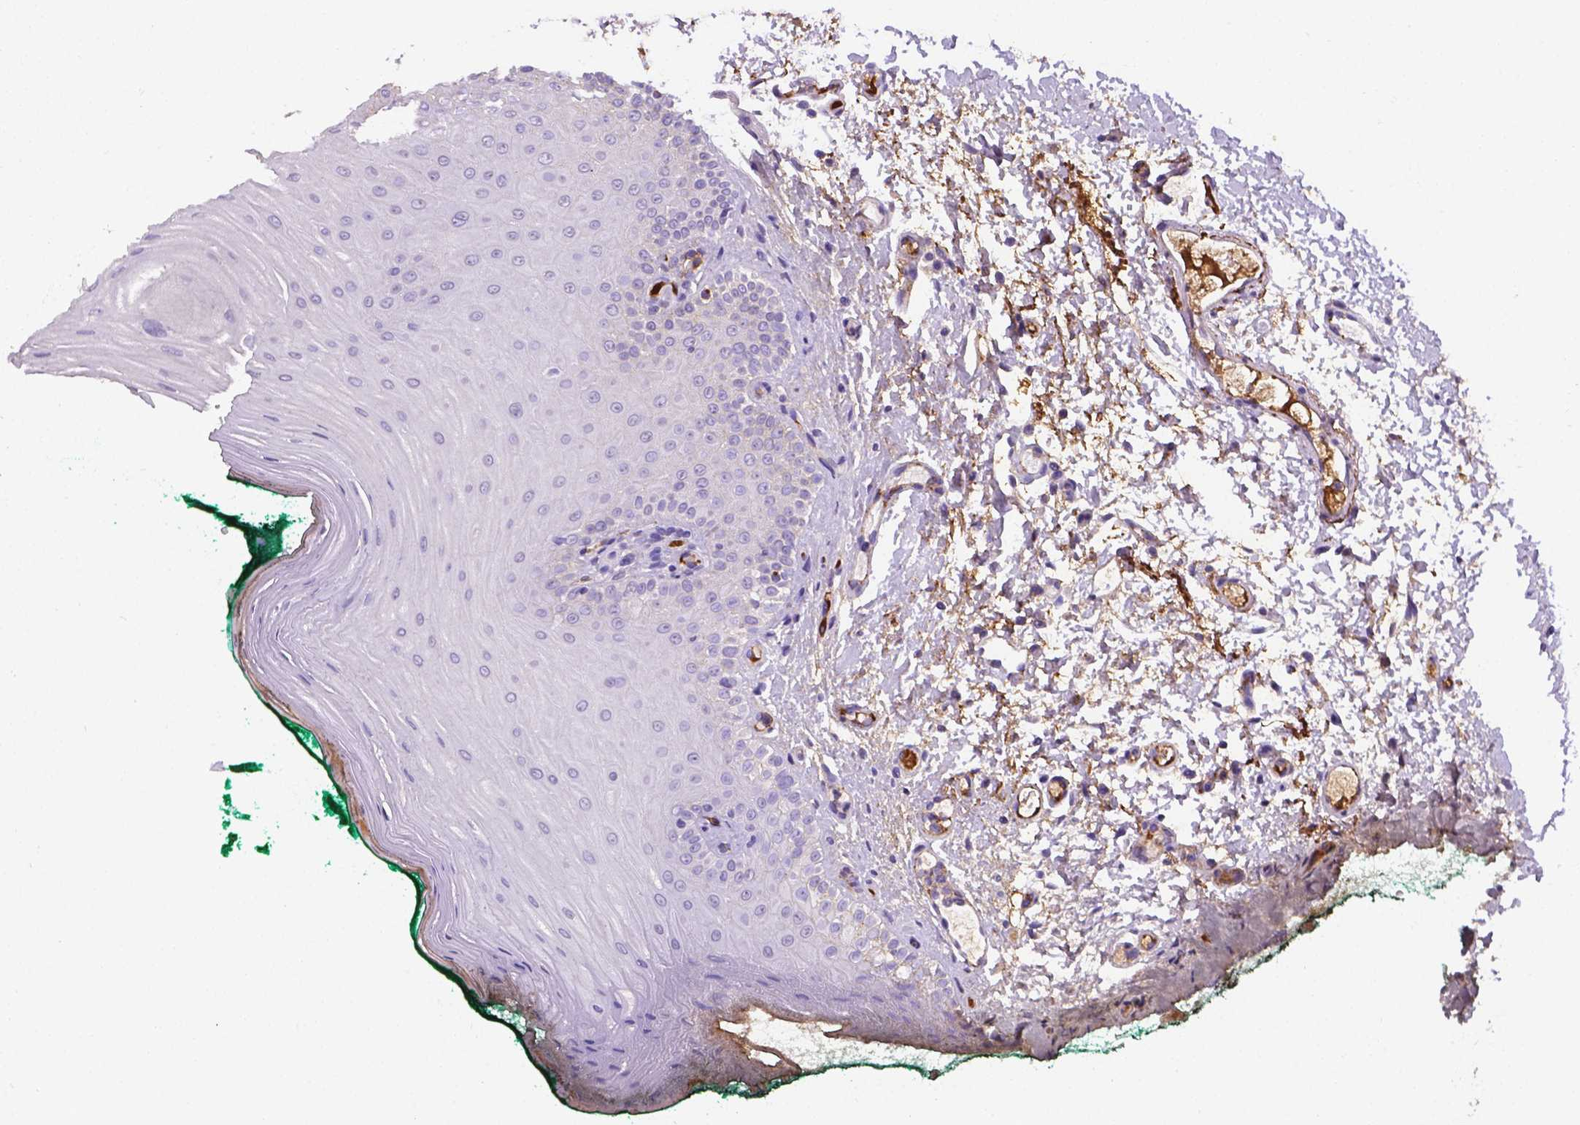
{"staining": {"intensity": "negative", "quantity": "none", "location": "none"}, "tissue": "oral mucosa", "cell_type": "Squamous epithelial cells", "image_type": "normal", "snomed": [{"axis": "morphology", "description": "Normal tissue, NOS"}, {"axis": "topography", "description": "Oral tissue"}], "caption": "This is an IHC histopathology image of unremarkable human oral mucosa. There is no positivity in squamous epithelial cells.", "gene": "APOE", "patient": {"sex": "female", "age": 83}}